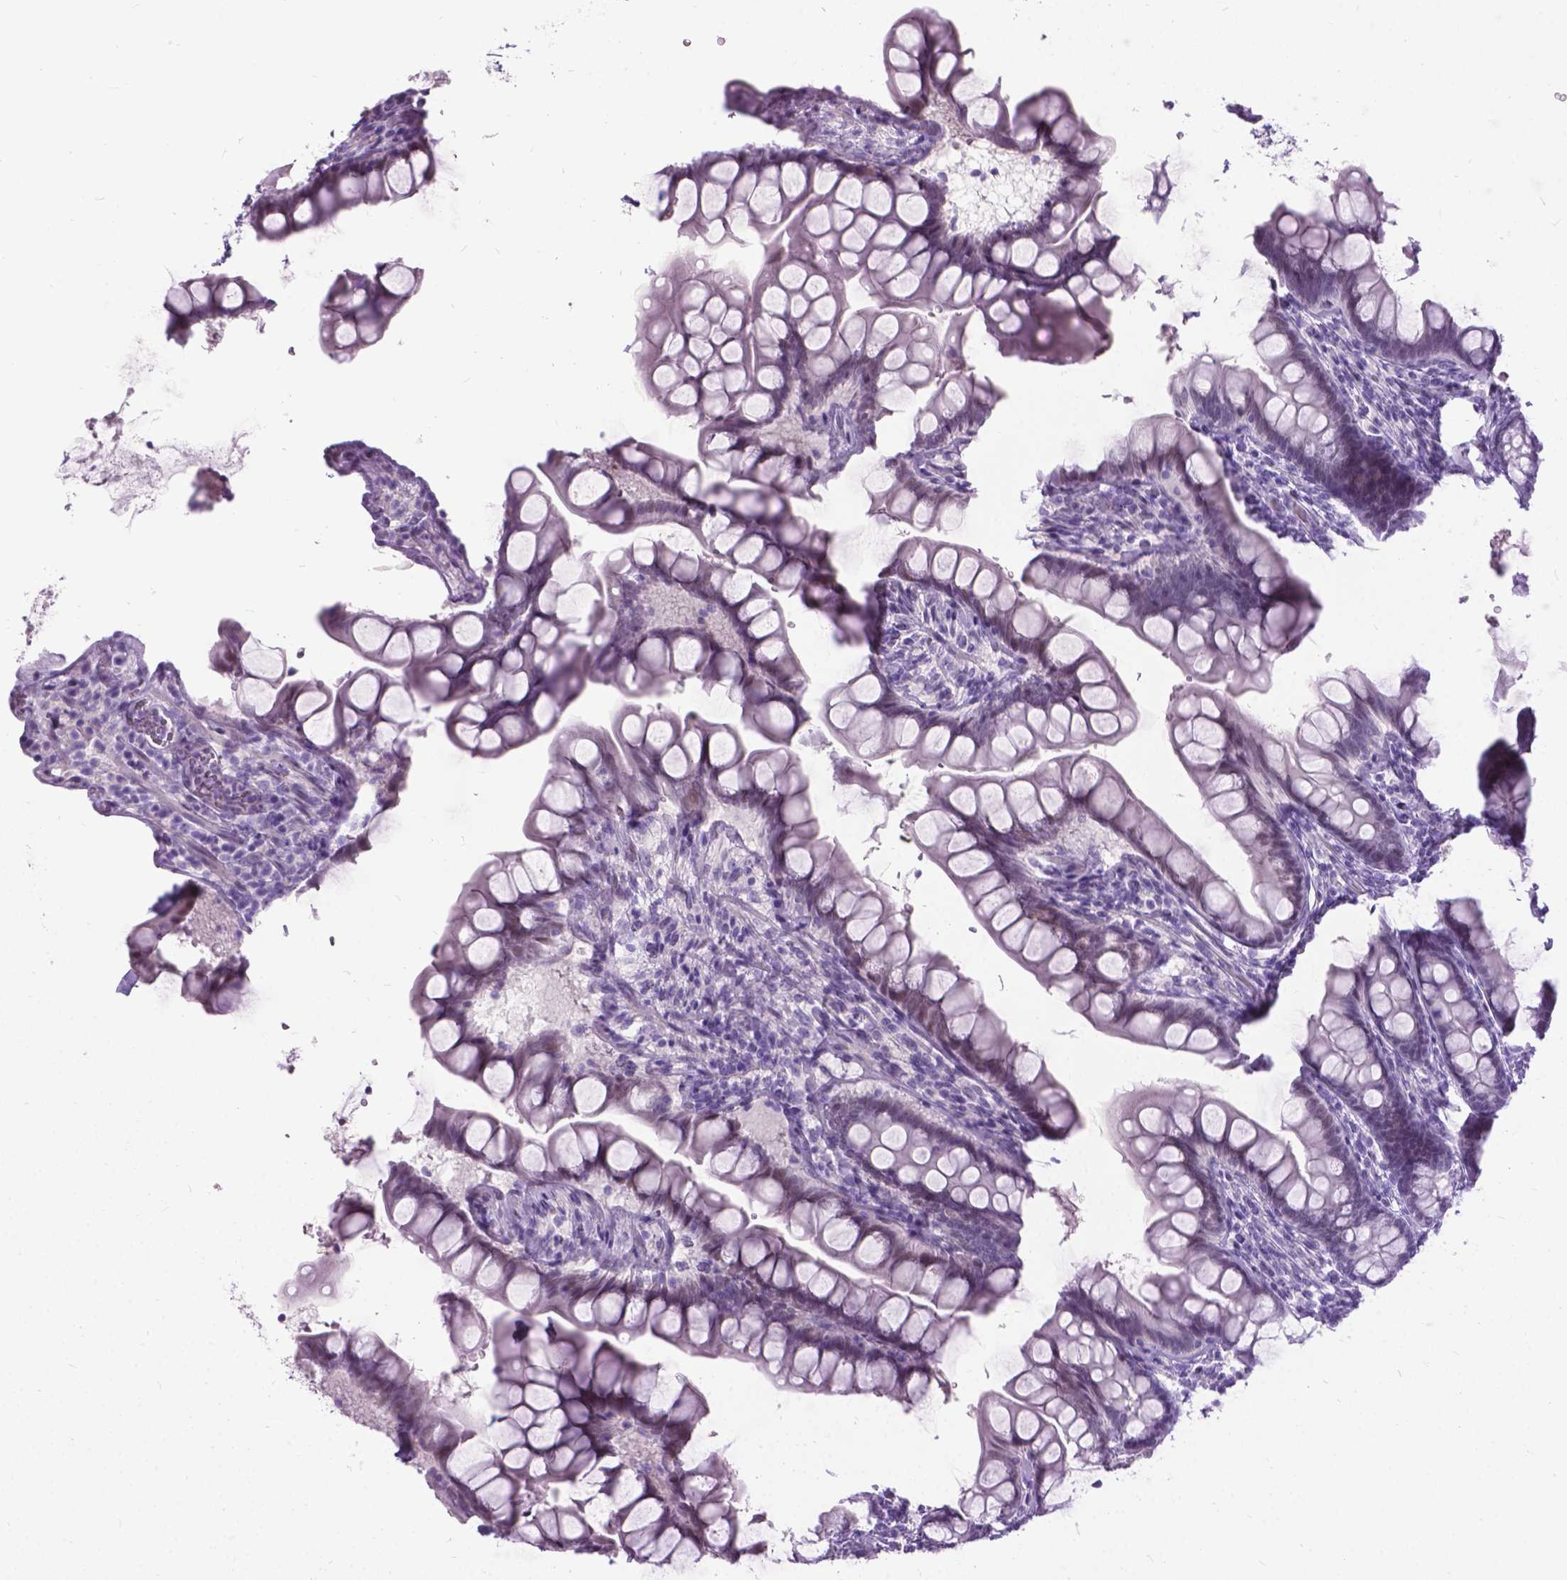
{"staining": {"intensity": "negative", "quantity": "none", "location": "none"}, "tissue": "small intestine", "cell_type": "Glandular cells", "image_type": "normal", "snomed": [{"axis": "morphology", "description": "Normal tissue, NOS"}, {"axis": "topography", "description": "Small intestine"}], "caption": "Immunohistochemical staining of unremarkable human small intestine exhibits no significant positivity in glandular cells.", "gene": "PROB1", "patient": {"sex": "male", "age": 70}}